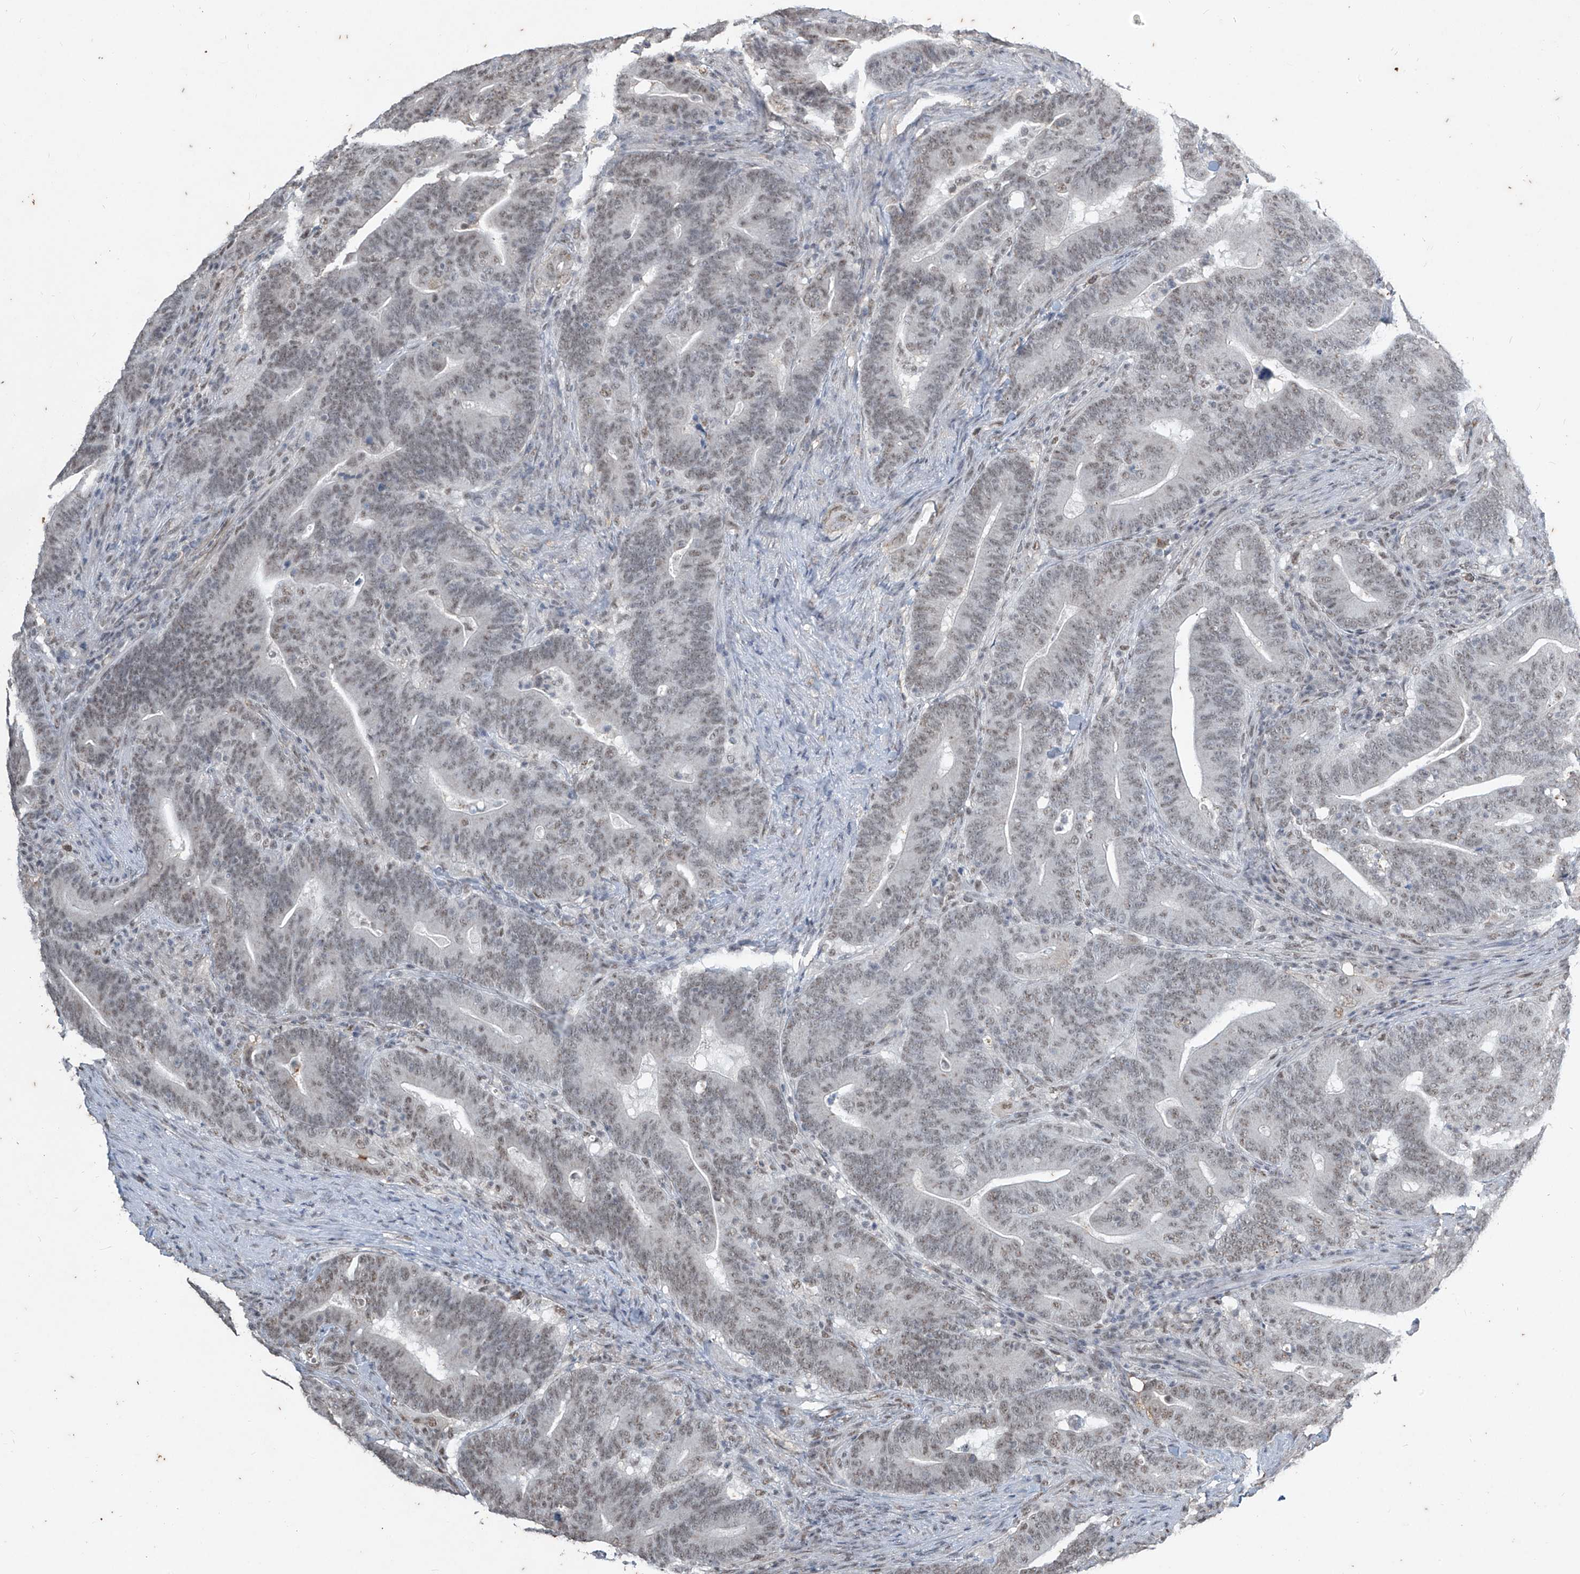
{"staining": {"intensity": "weak", "quantity": "<25%", "location": "nuclear"}, "tissue": "colorectal cancer", "cell_type": "Tumor cells", "image_type": "cancer", "snomed": [{"axis": "morphology", "description": "Normal tissue, NOS"}, {"axis": "morphology", "description": "Adenocarcinoma, NOS"}, {"axis": "topography", "description": "Colon"}], "caption": "Tumor cells show no significant protein positivity in adenocarcinoma (colorectal).", "gene": "TFEC", "patient": {"sex": "female", "age": 66}}